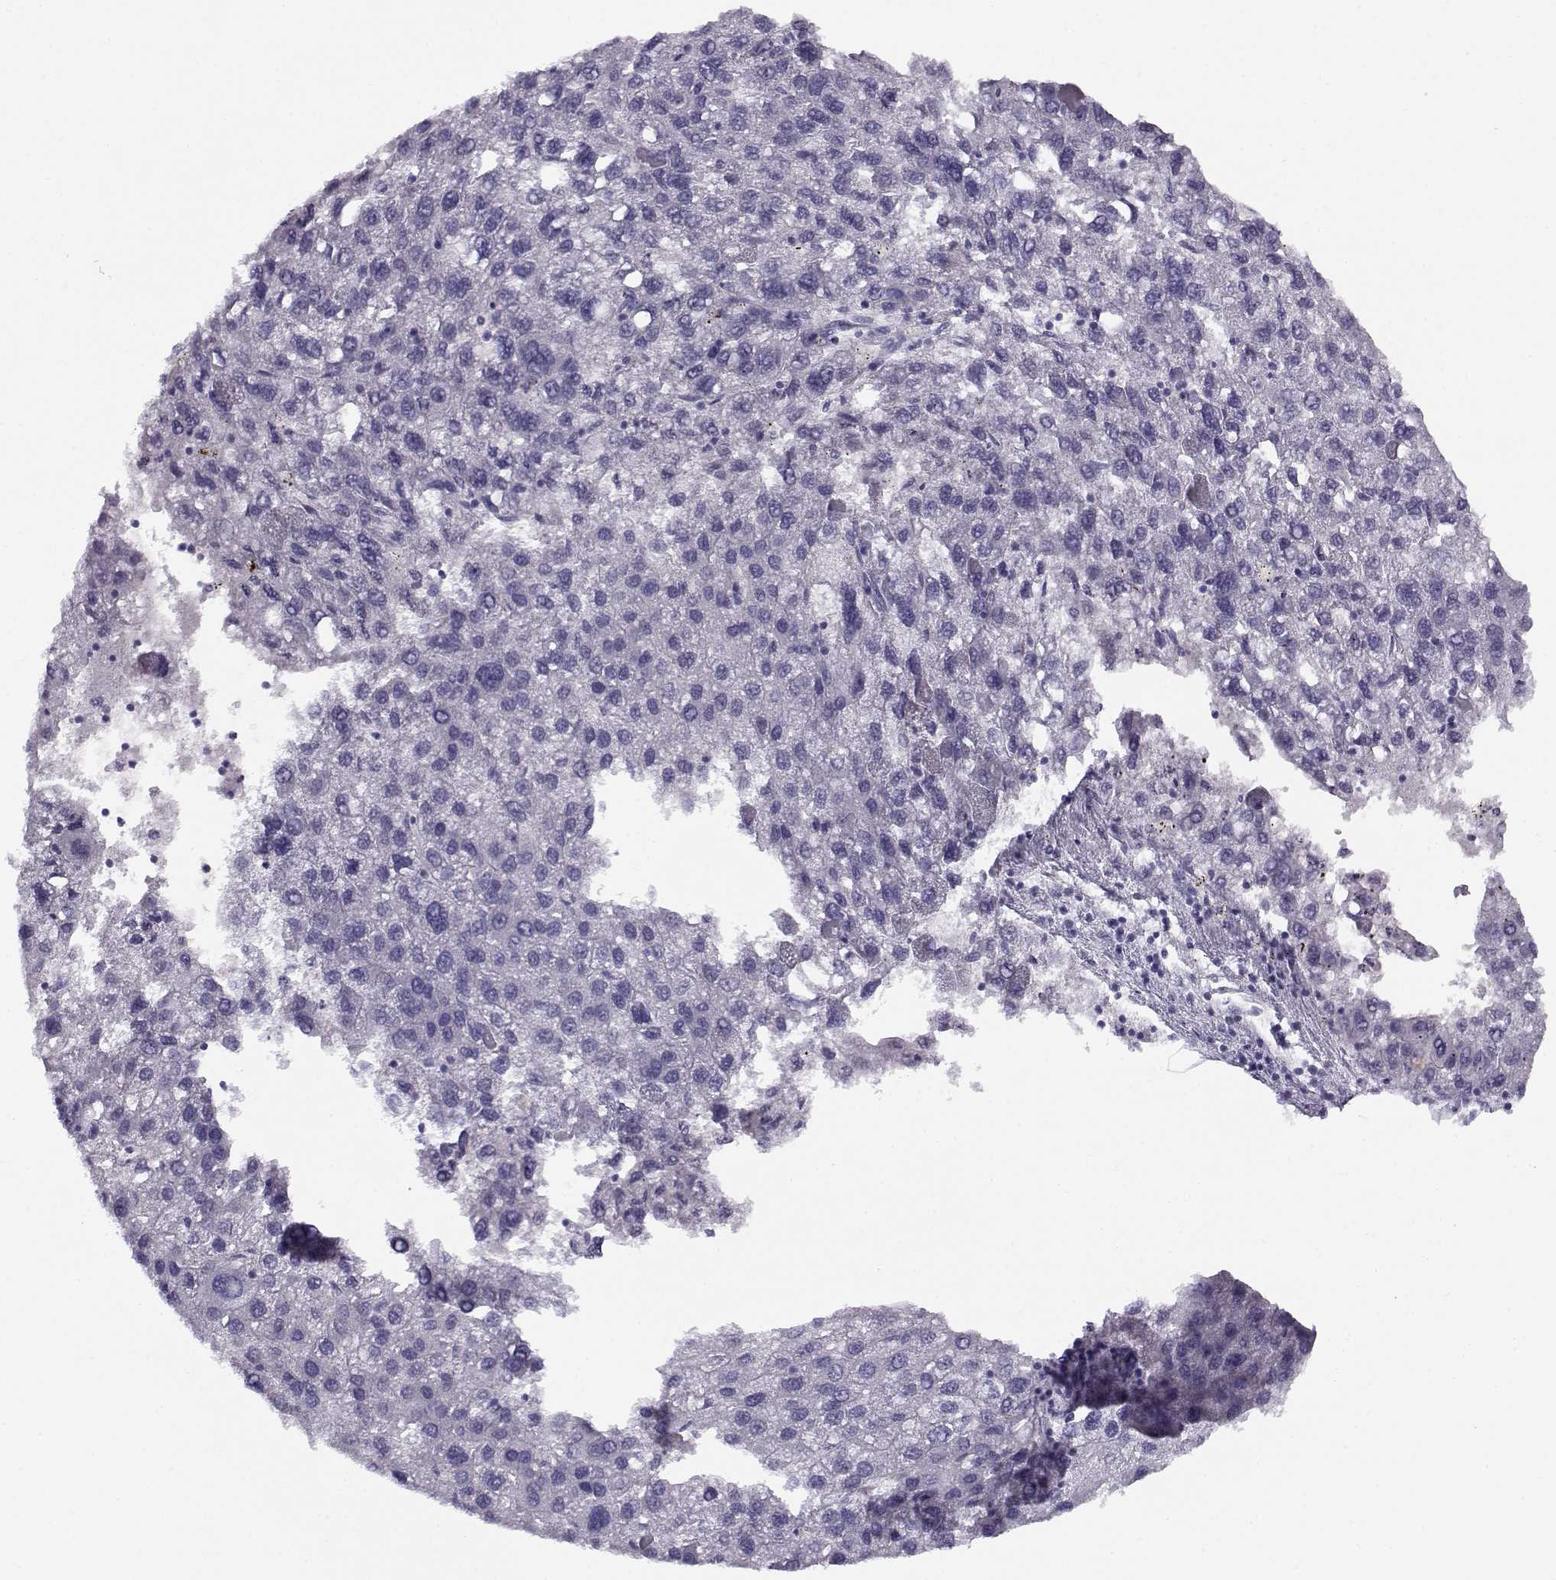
{"staining": {"intensity": "negative", "quantity": "none", "location": "none"}, "tissue": "liver cancer", "cell_type": "Tumor cells", "image_type": "cancer", "snomed": [{"axis": "morphology", "description": "Carcinoma, Hepatocellular, NOS"}, {"axis": "topography", "description": "Liver"}], "caption": "Human liver cancer stained for a protein using immunohistochemistry (IHC) exhibits no staining in tumor cells.", "gene": "CFAP77", "patient": {"sex": "female", "age": 82}}